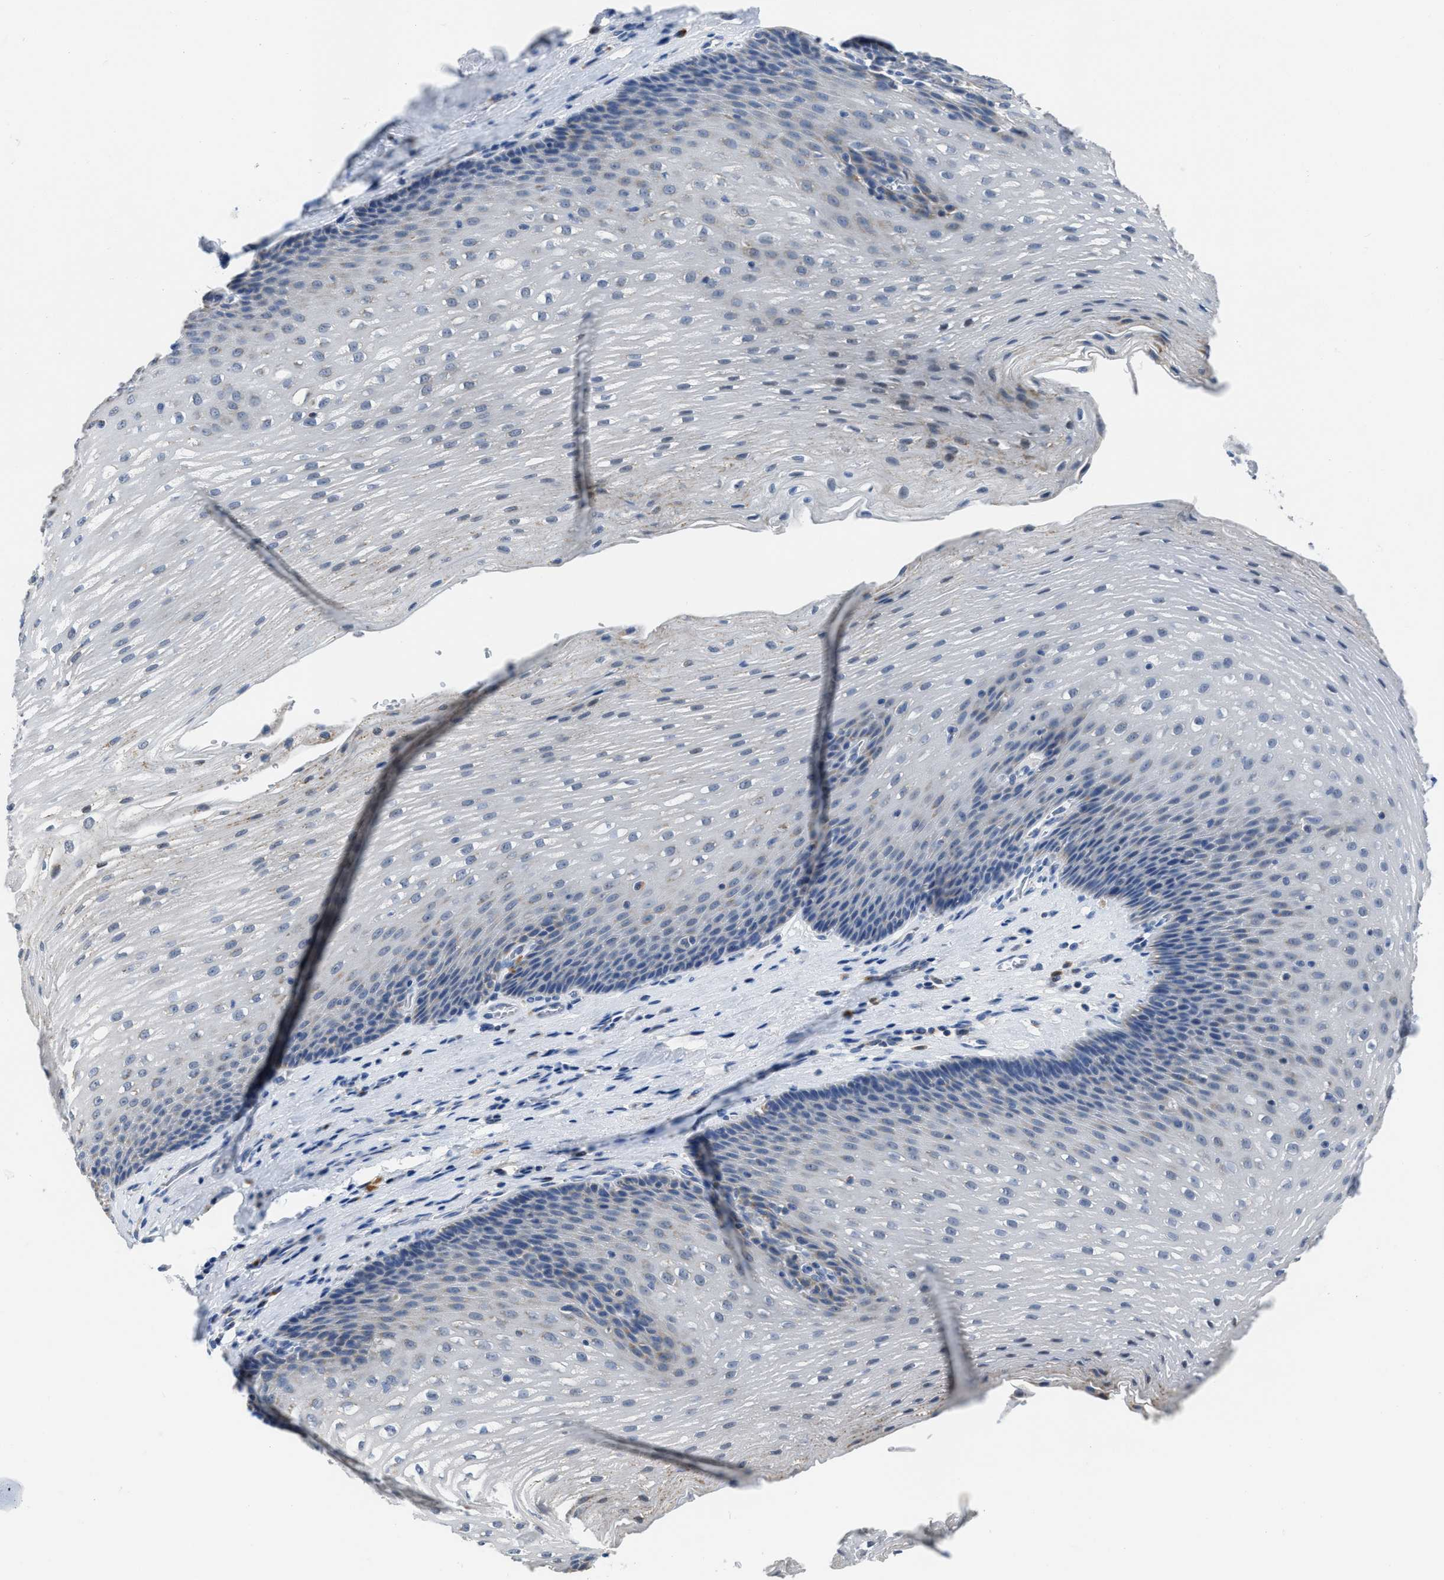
{"staining": {"intensity": "negative", "quantity": "none", "location": "none"}, "tissue": "esophagus", "cell_type": "Squamous epithelial cells", "image_type": "normal", "snomed": [{"axis": "morphology", "description": "Normal tissue, NOS"}, {"axis": "topography", "description": "Esophagus"}], "caption": "An immunohistochemistry histopathology image of unremarkable esophagus is shown. There is no staining in squamous epithelial cells of esophagus. (DAB immunohistochemistry with hematoxylin counter stain).", "gene": "ETFA", "patient": {"sex": "male", "age": 48}}